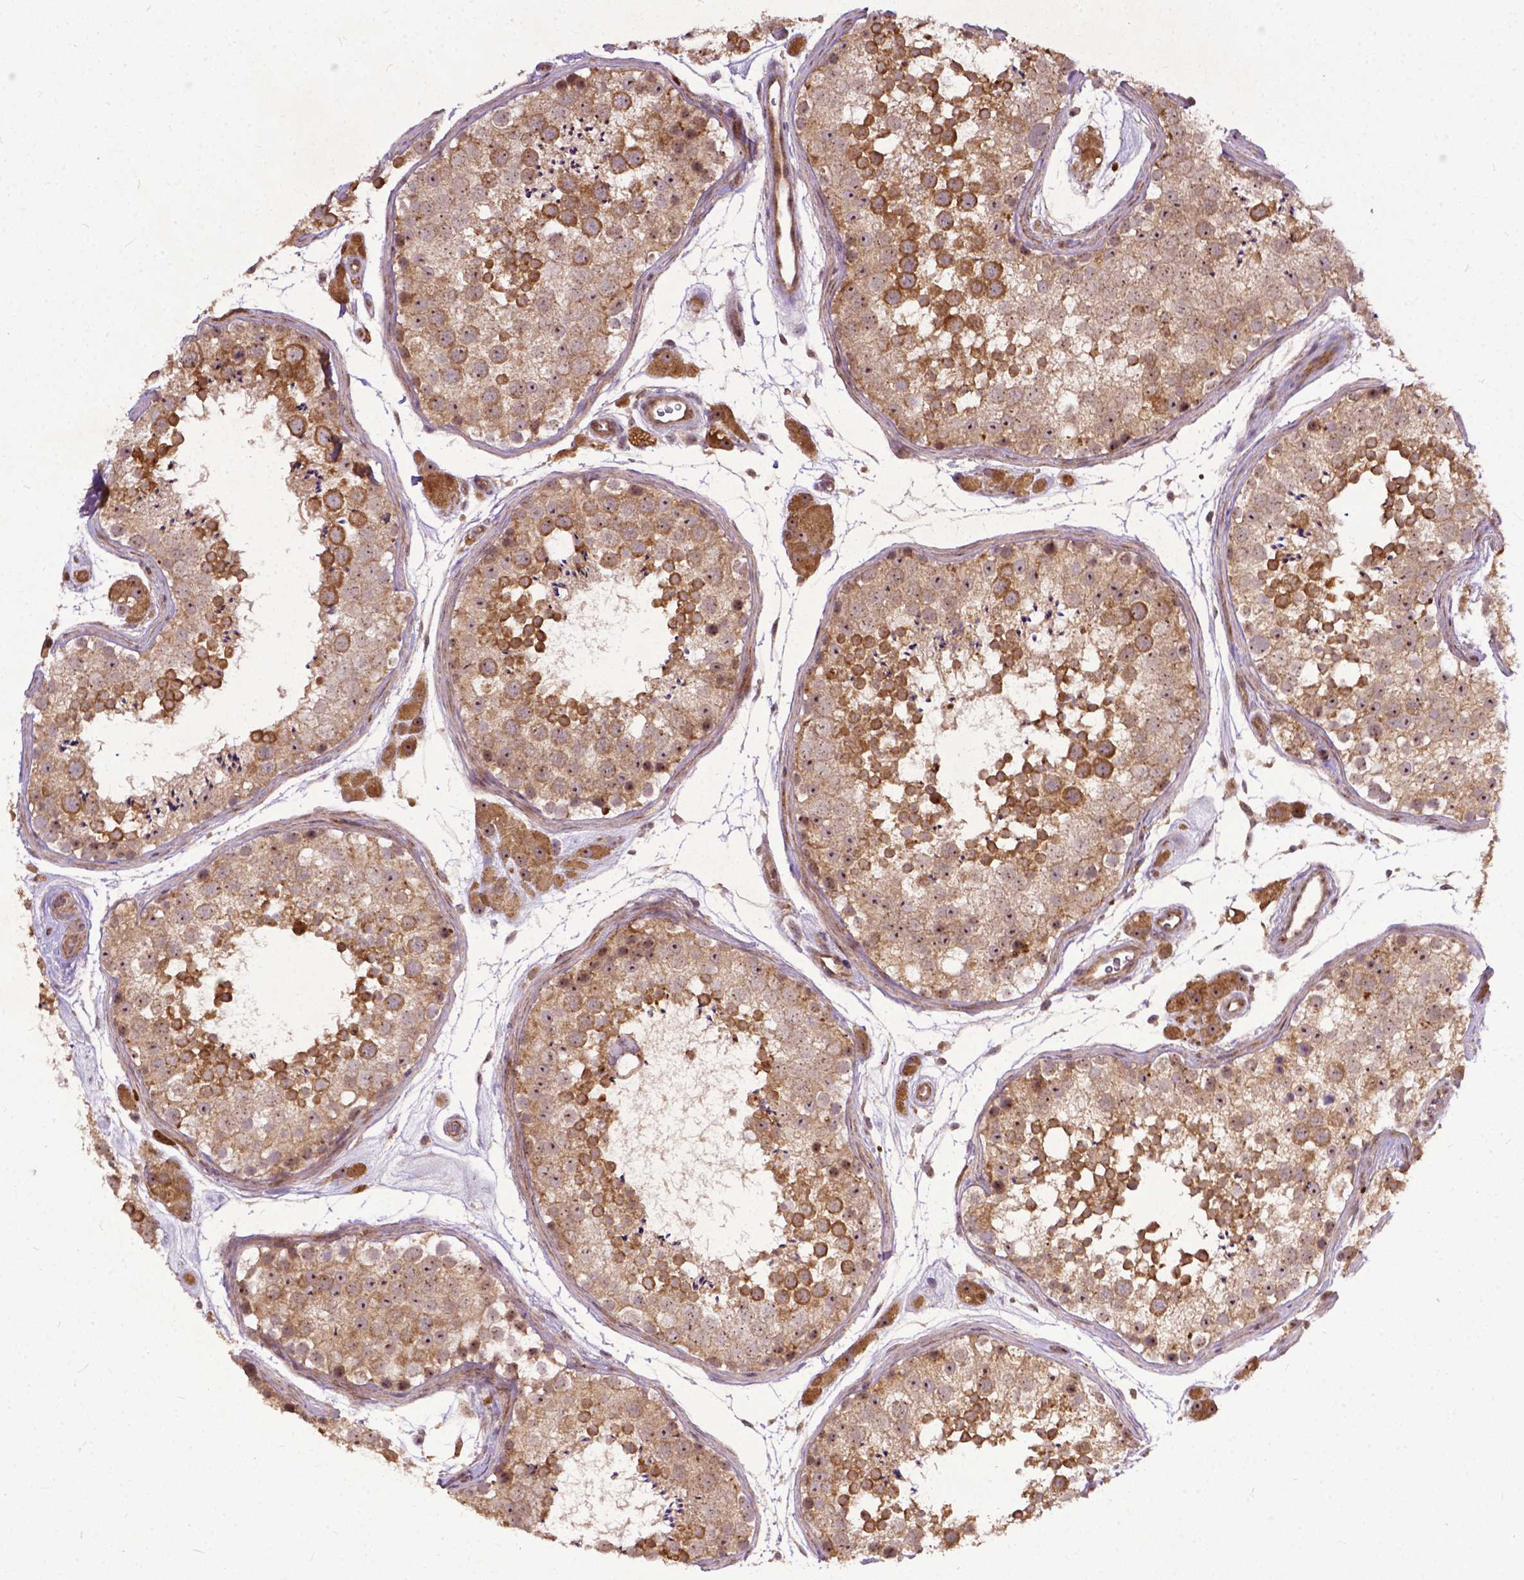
{"staining": {"intensity": "strong", "quantity": "25%-75%", "location": "cytoplasmic/membranous,nuclear"}, "tissue": "testis", "cell_type": "Cells in seminiferous ducts", "image_type": "normal", "snomed": [{"axis": "morphology", "description": "Normal tissue, NOS"}, {"axis": "topography", "description": "Testis"}], "caption": "Protein expression analysis of benign testis reveals strong cytoplasmic/membranous,nuclear expression in approximately 25%-75% of cells in seminiferous ducts. (DAB = brown stain, brightfield microscopy at high magnification).", "gene": "PARP3", "patient": {"sex": "male", "age": 41}}